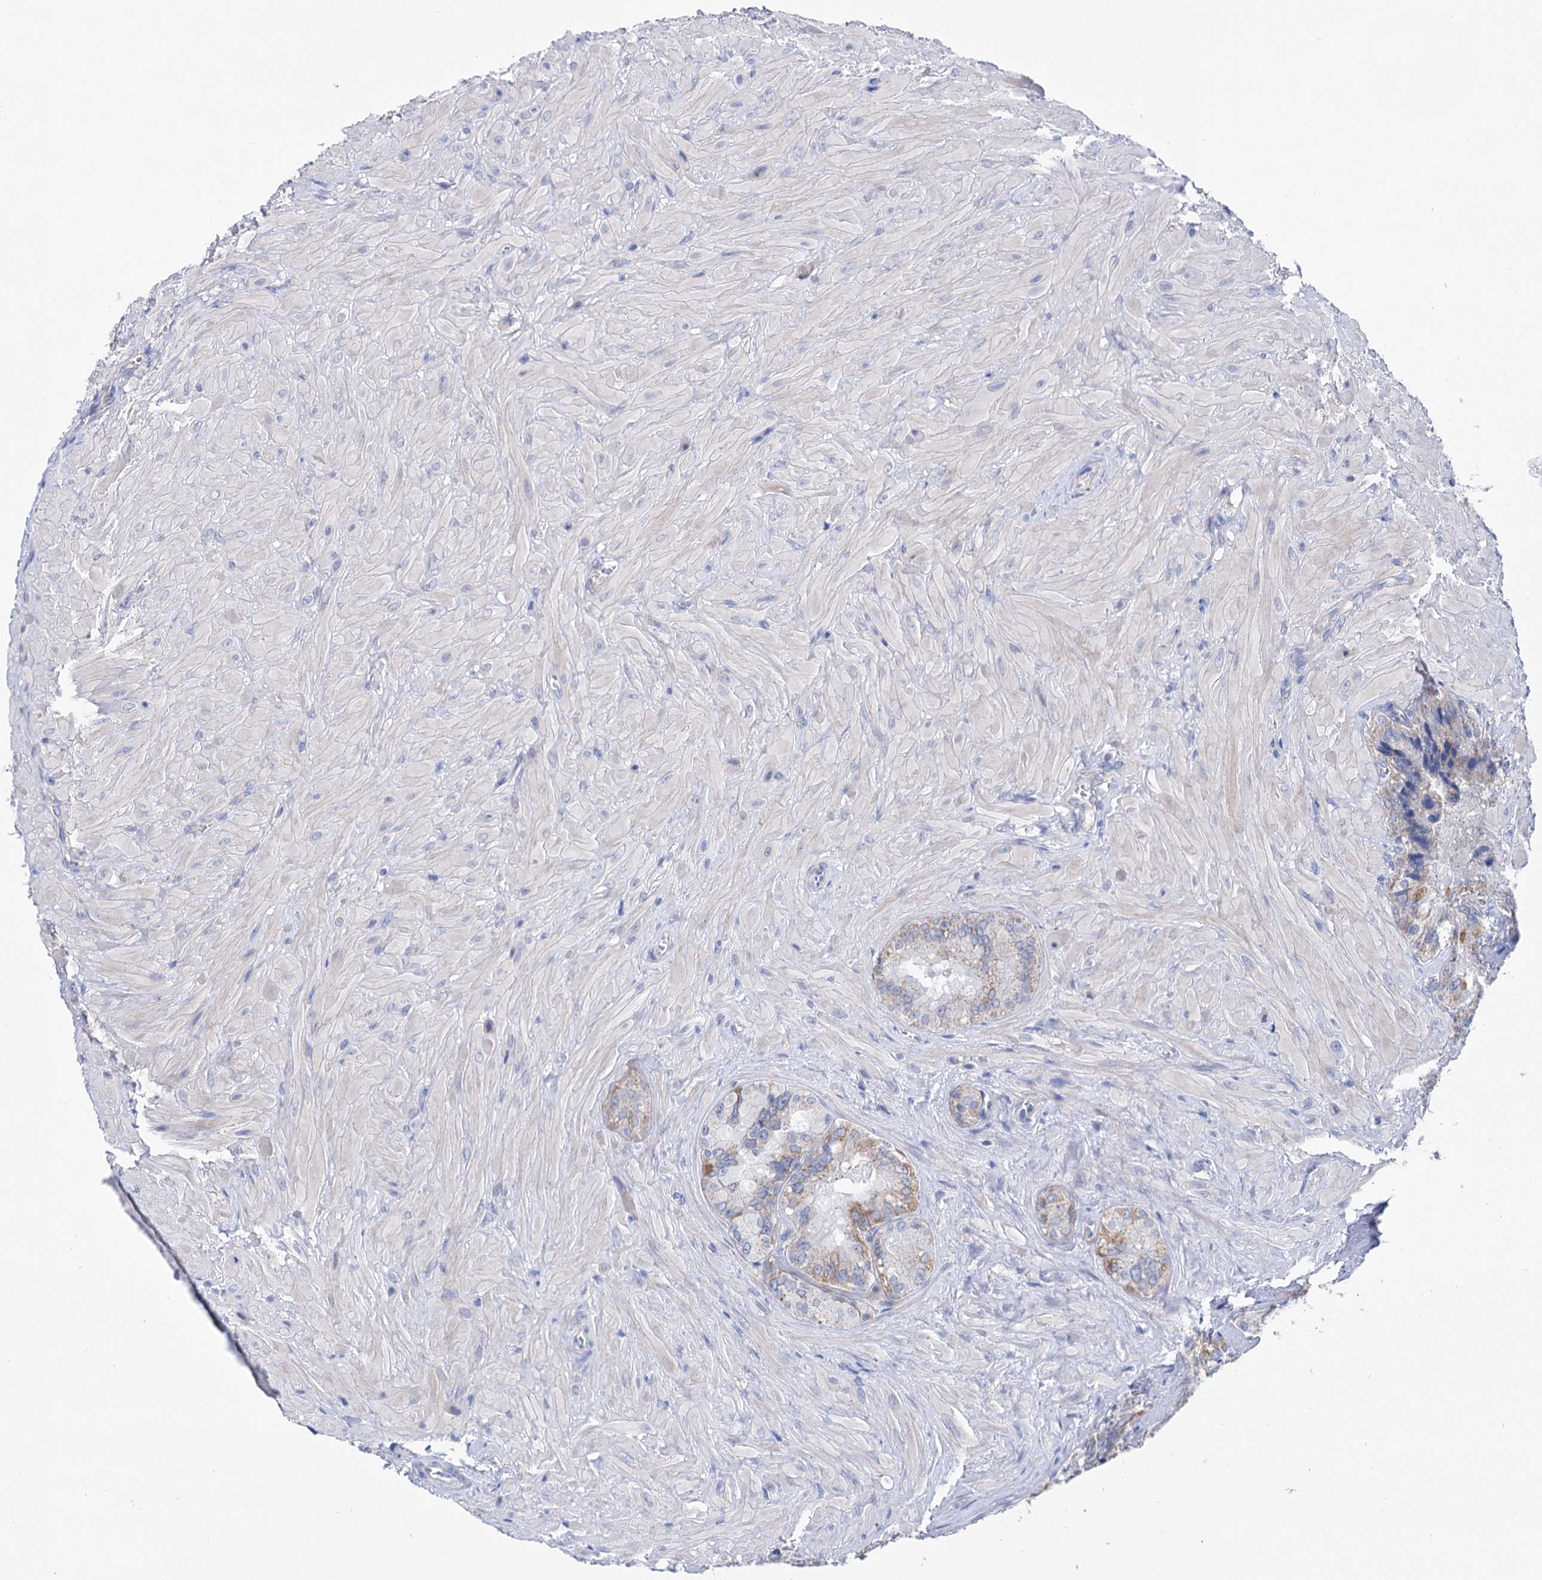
{"staining": {"intensity": "moderate", "quantity": "<25%", "location": "cytoplasmic/membranous"}, "tissue": "seminal vesicle", "cell_type": "Glandular cells", "image_type": "normal", "snomed": [{"axis": "morphology", "description": "Normal tissue, NOS"}, {"axis": "topography", "description": "Seminal veicle"}], "caption": "Immunohistochemistry photomicrograph of normal seminal vesicle: human seminal vesicle stained using immunohistochemistry (IHC) demonstrates low levels of moderate protein expression localized specifically in the cytoplasmic/membranous of glandular cells, appearing as a cytoplasmic/membranous brown color.", "gene": "YARS2", "patient": {"sex": "male", "age": 62}}